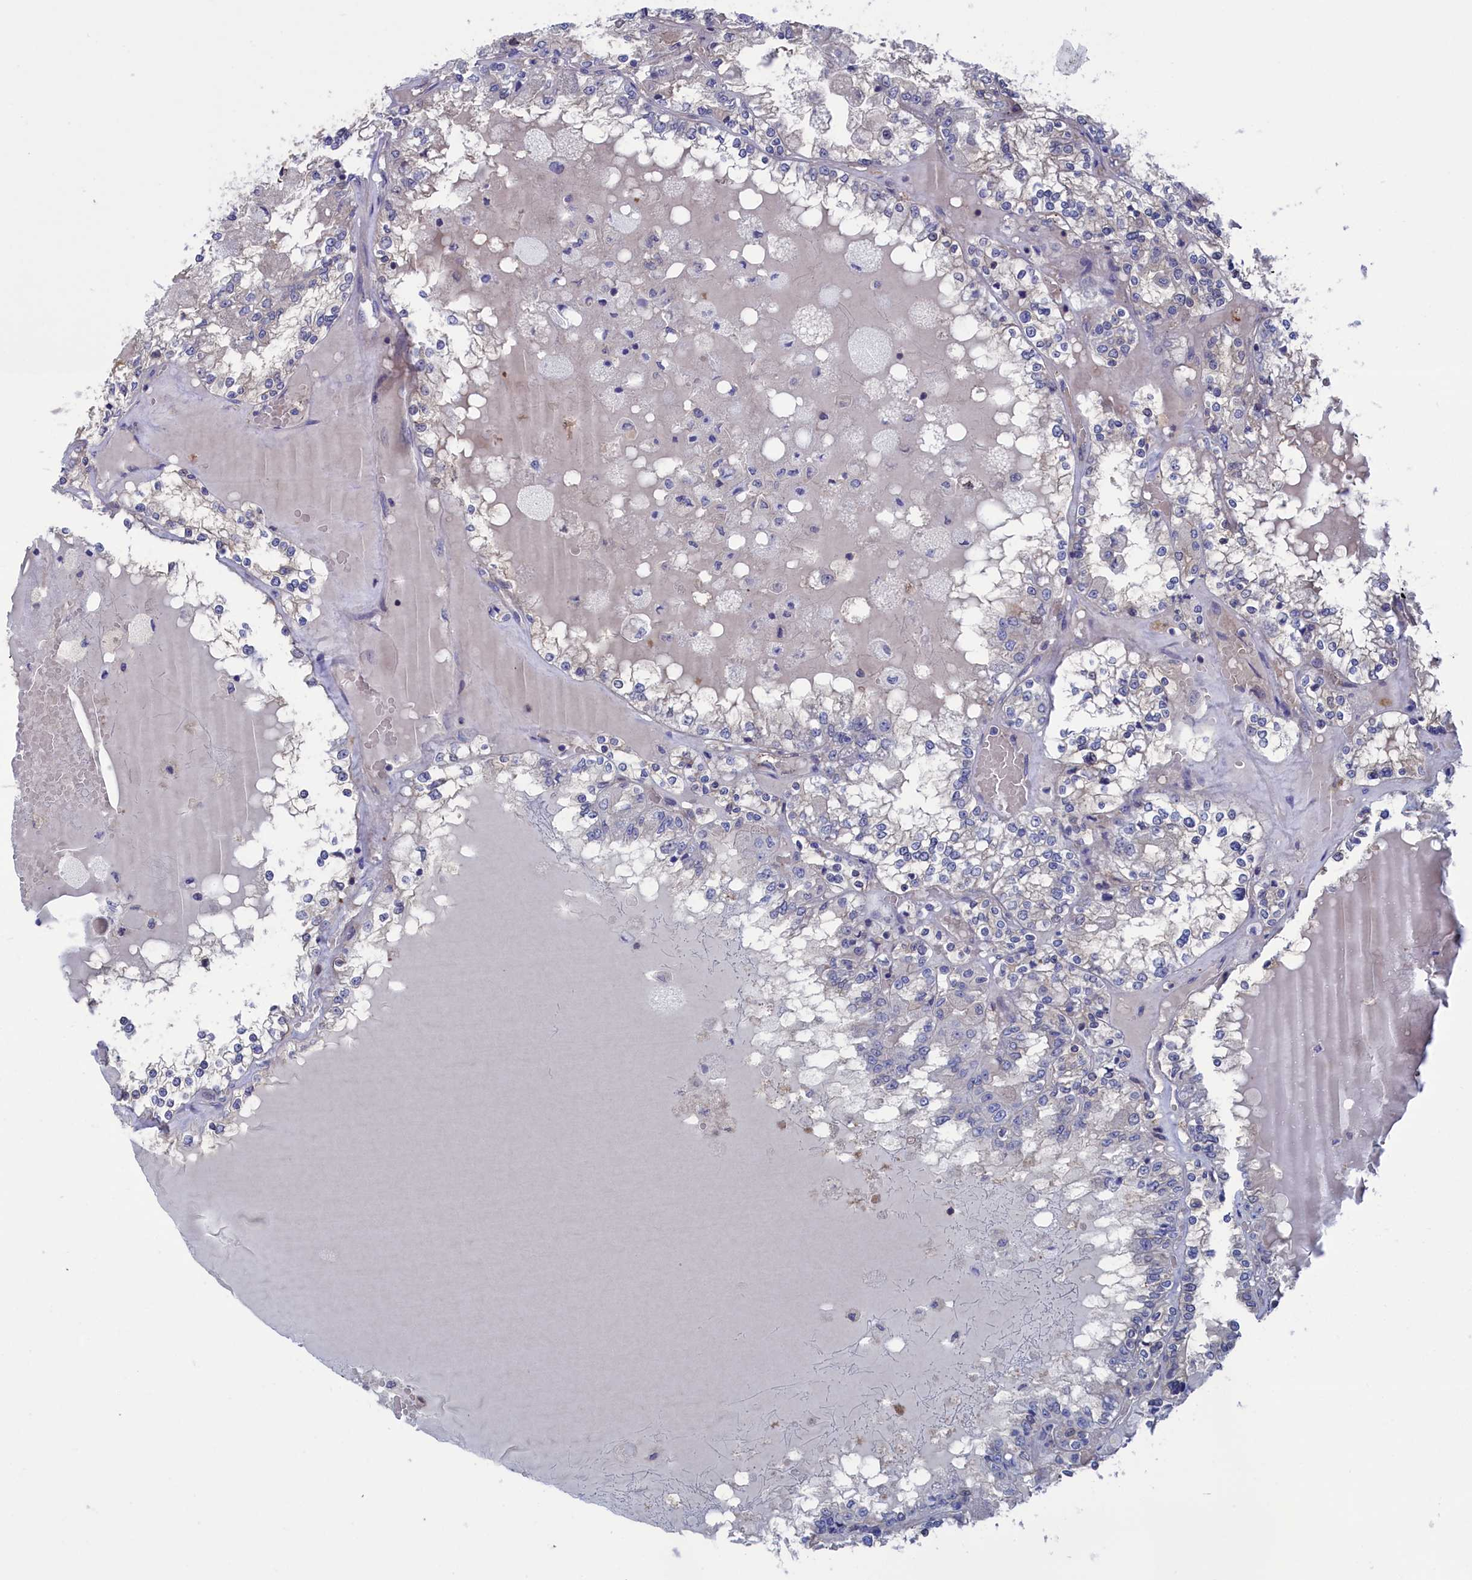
{"staining": {"intensity": "negative", "quantity": "none", "location": "none"}, "tissue": "renal cancer", "cell_type": "Tumor cells", "image_type": "cancer", "snomed": [{"axis": "morphology", "description": "Adenocarcinoma, NOS"}, {"axis": "topography", "description": "Kidney"}], "caption": "The histopathology image shows no significant positivity in tumor cells of renal cancer.", "gene": "NUTF2", "patient": {"sex": "female", "age": 56}}